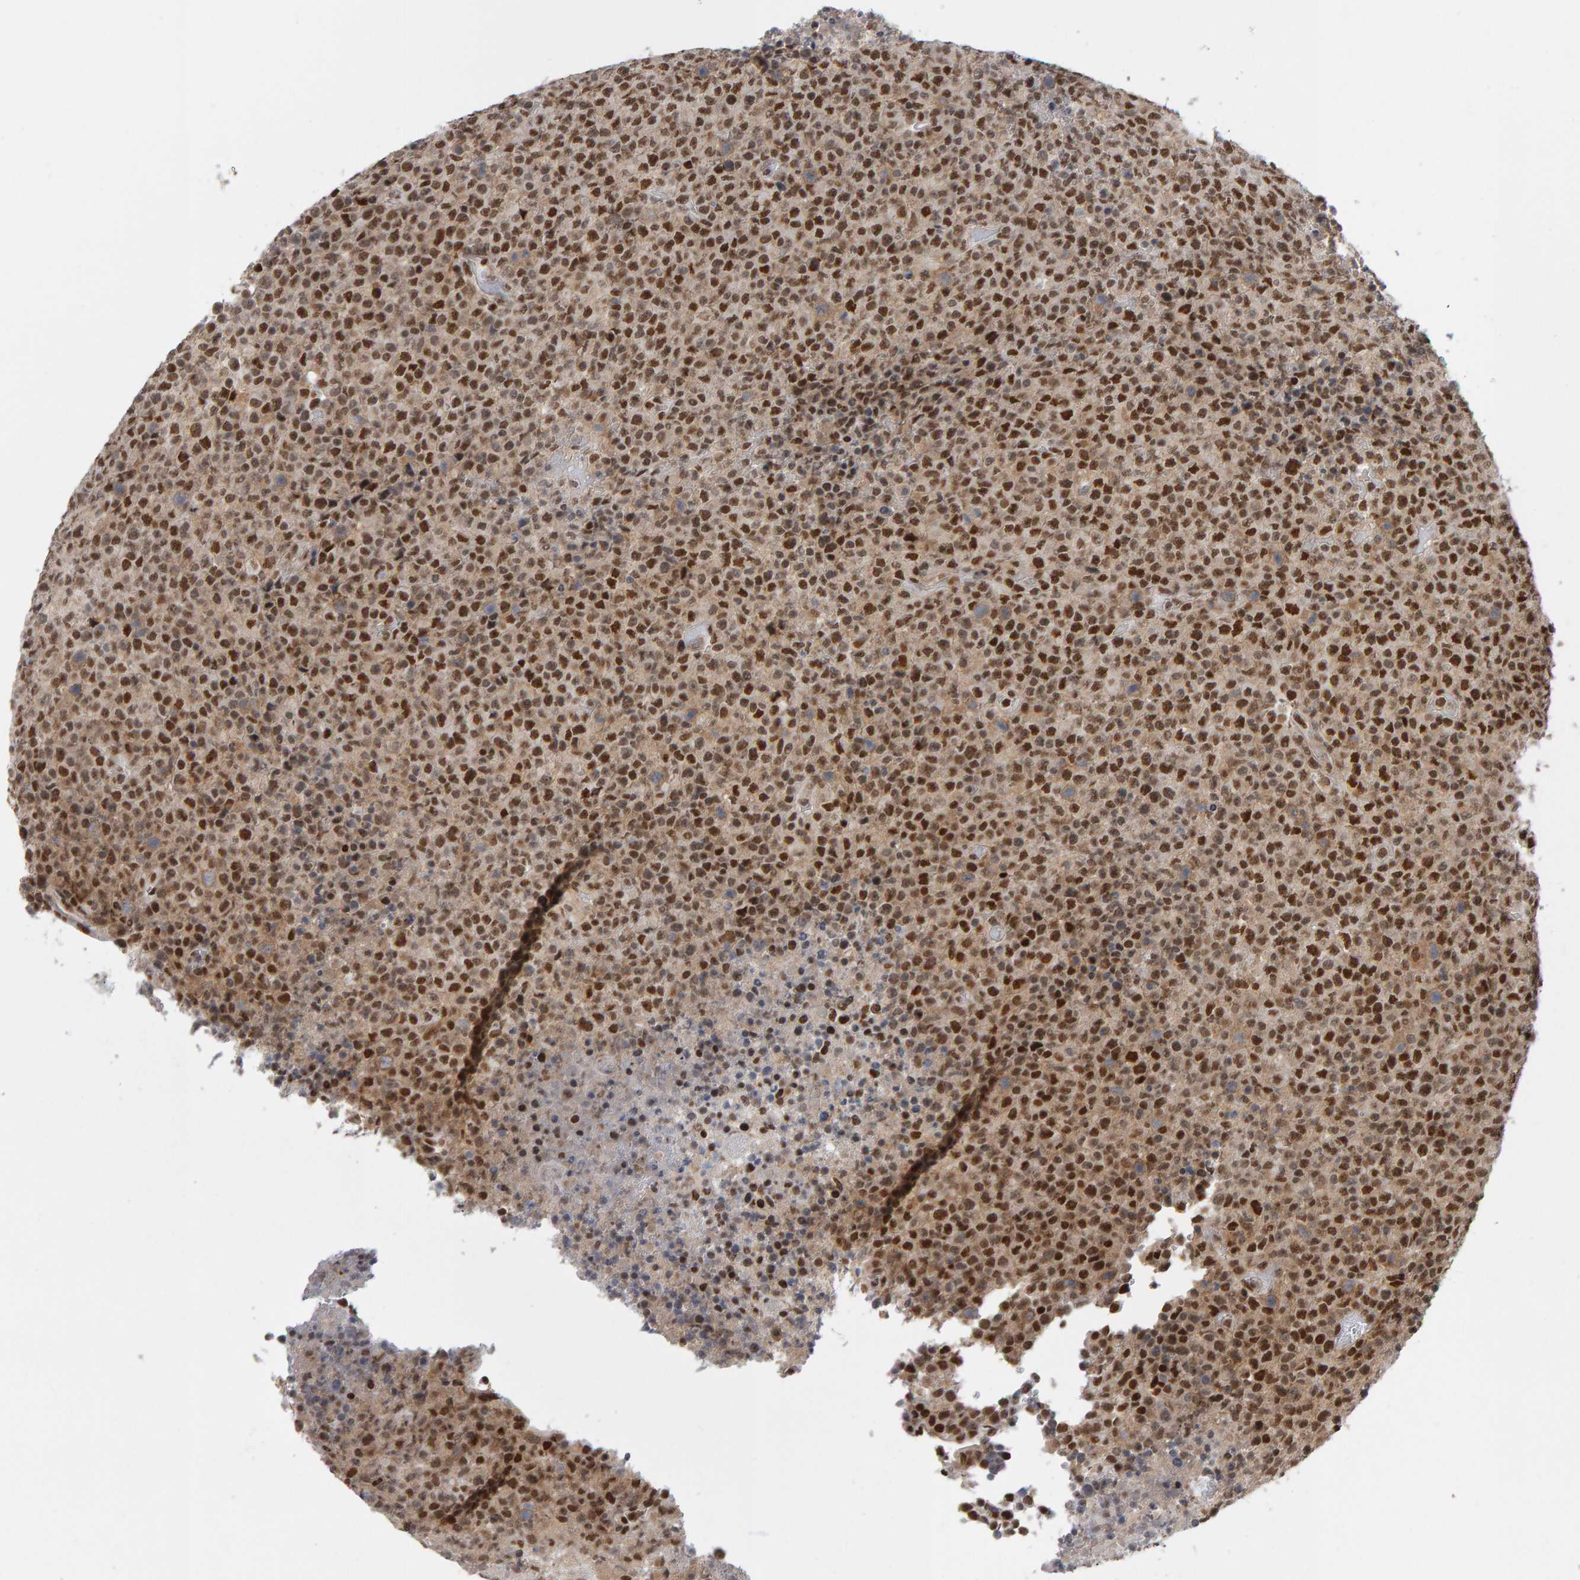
{"staining": {"intensity": "strong", "quantity": ">75%", "location": "nuclear"}, "tissue": "lymphoma", "cell_type": "Tumor cells", "image_type": "cancer", "snomed": [{"axis": "morphology", "description": "Malignant lymphoma, non-Hodgkin's type, High grade"}, {"axis": "topography", "description": "Lymph node"}], "caption": "Human lymphoma stained with a protein marker displays strong staining in tumor cells.", "gene": "ATF7IP", "patient": {"sex": "male", "age": 13}}